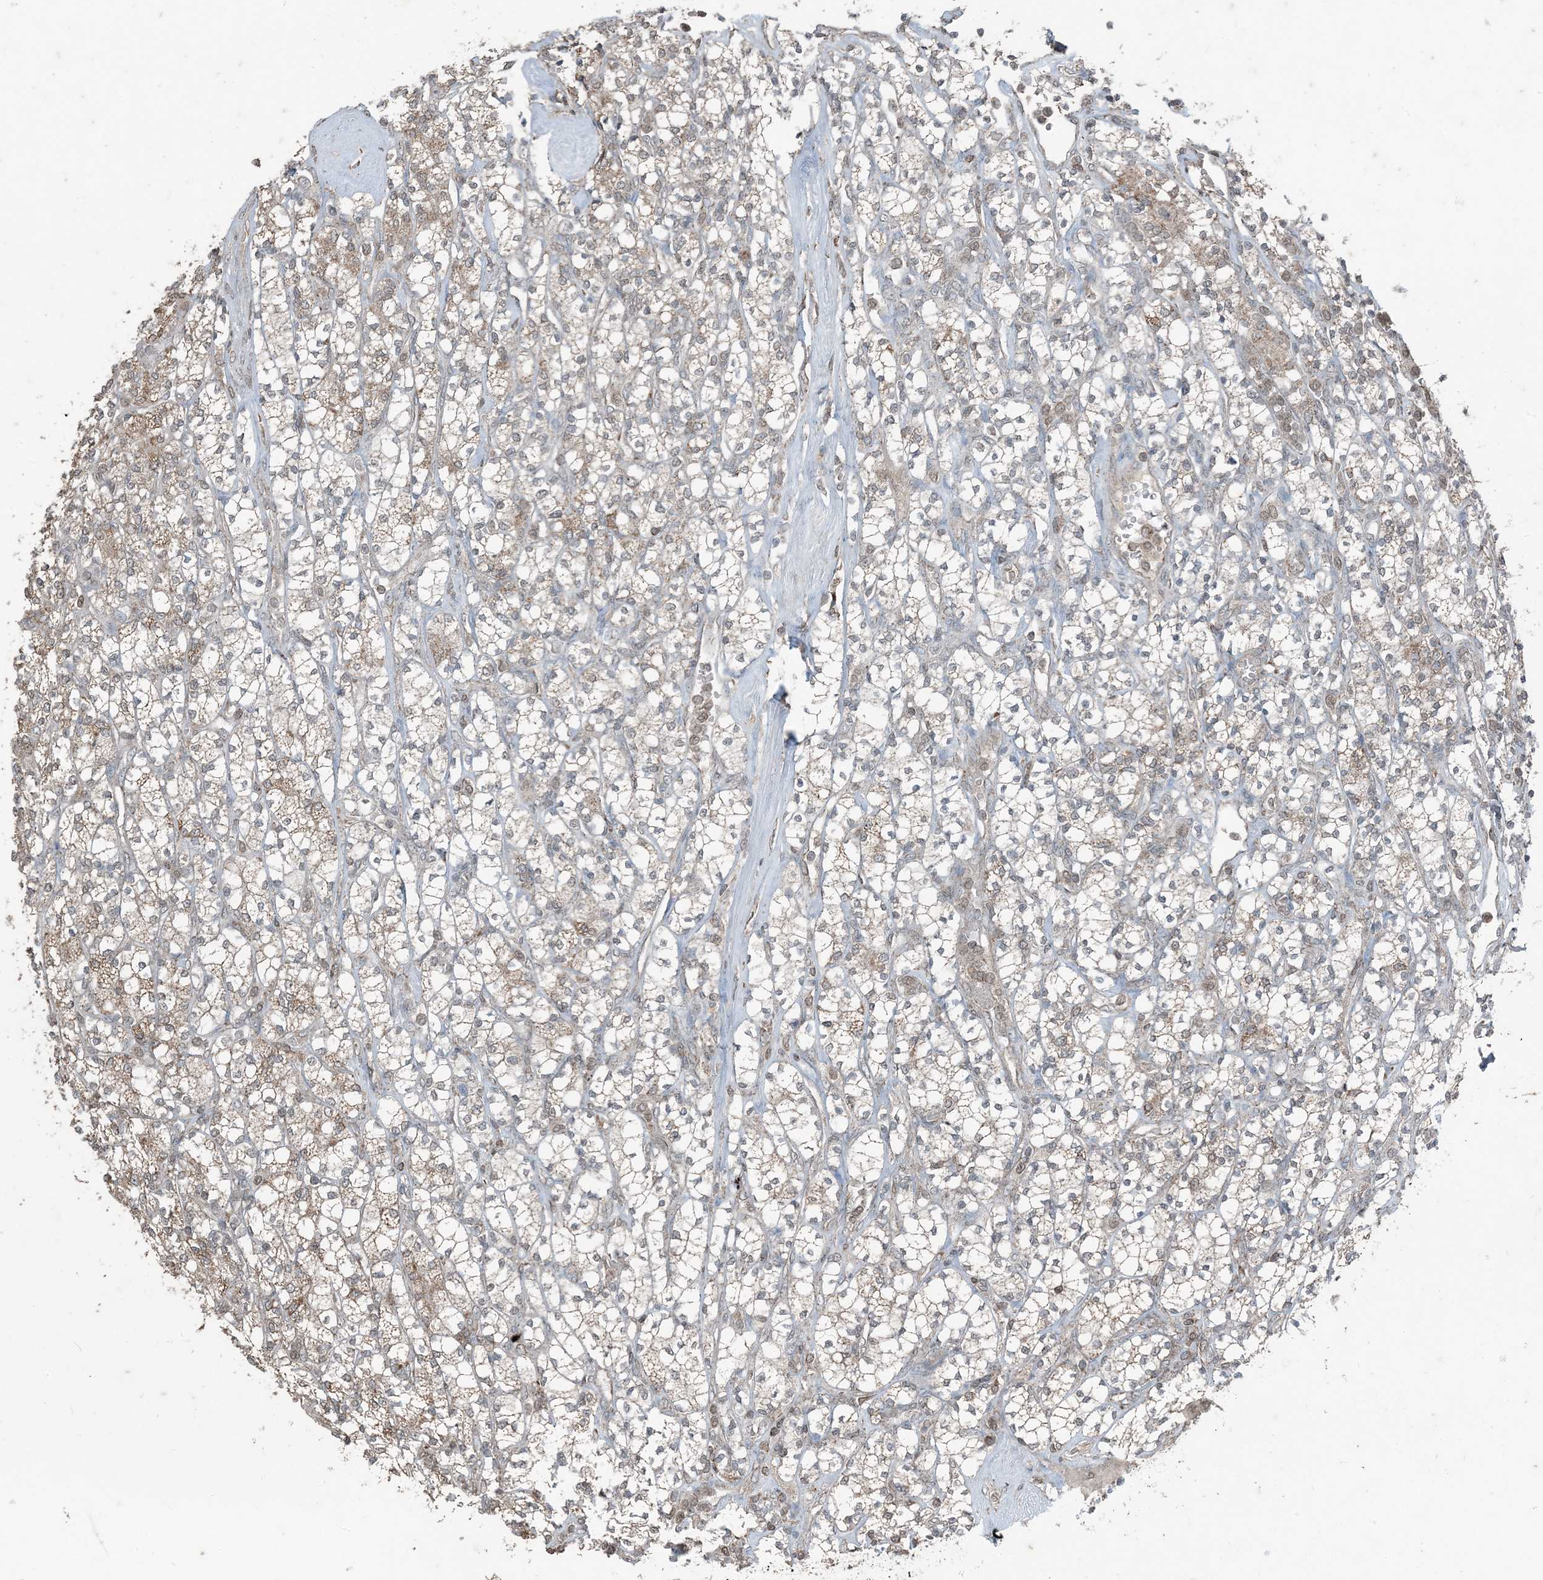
{"staining": {"intensity": "weak", "quantity": "25%-75%", "location": "cytoplasmic/membranous"}, "tissue": "renal cancer", "cell_type": "Tumor cells", "image_type": "cancer", "snomed": [{"axis": "morphology", "description": "Adenocarcinoma, NOS"}, {"axis": "topography", "description": "Kidney"}], "caption": "Tumor cells exhibit weak cytoplasmic/membranous staining in about 25%-75% of cells in renal cancer (adenocarcinoma).", "gene": "GNL1", "patient": {"sex": "male", "age": 77}}